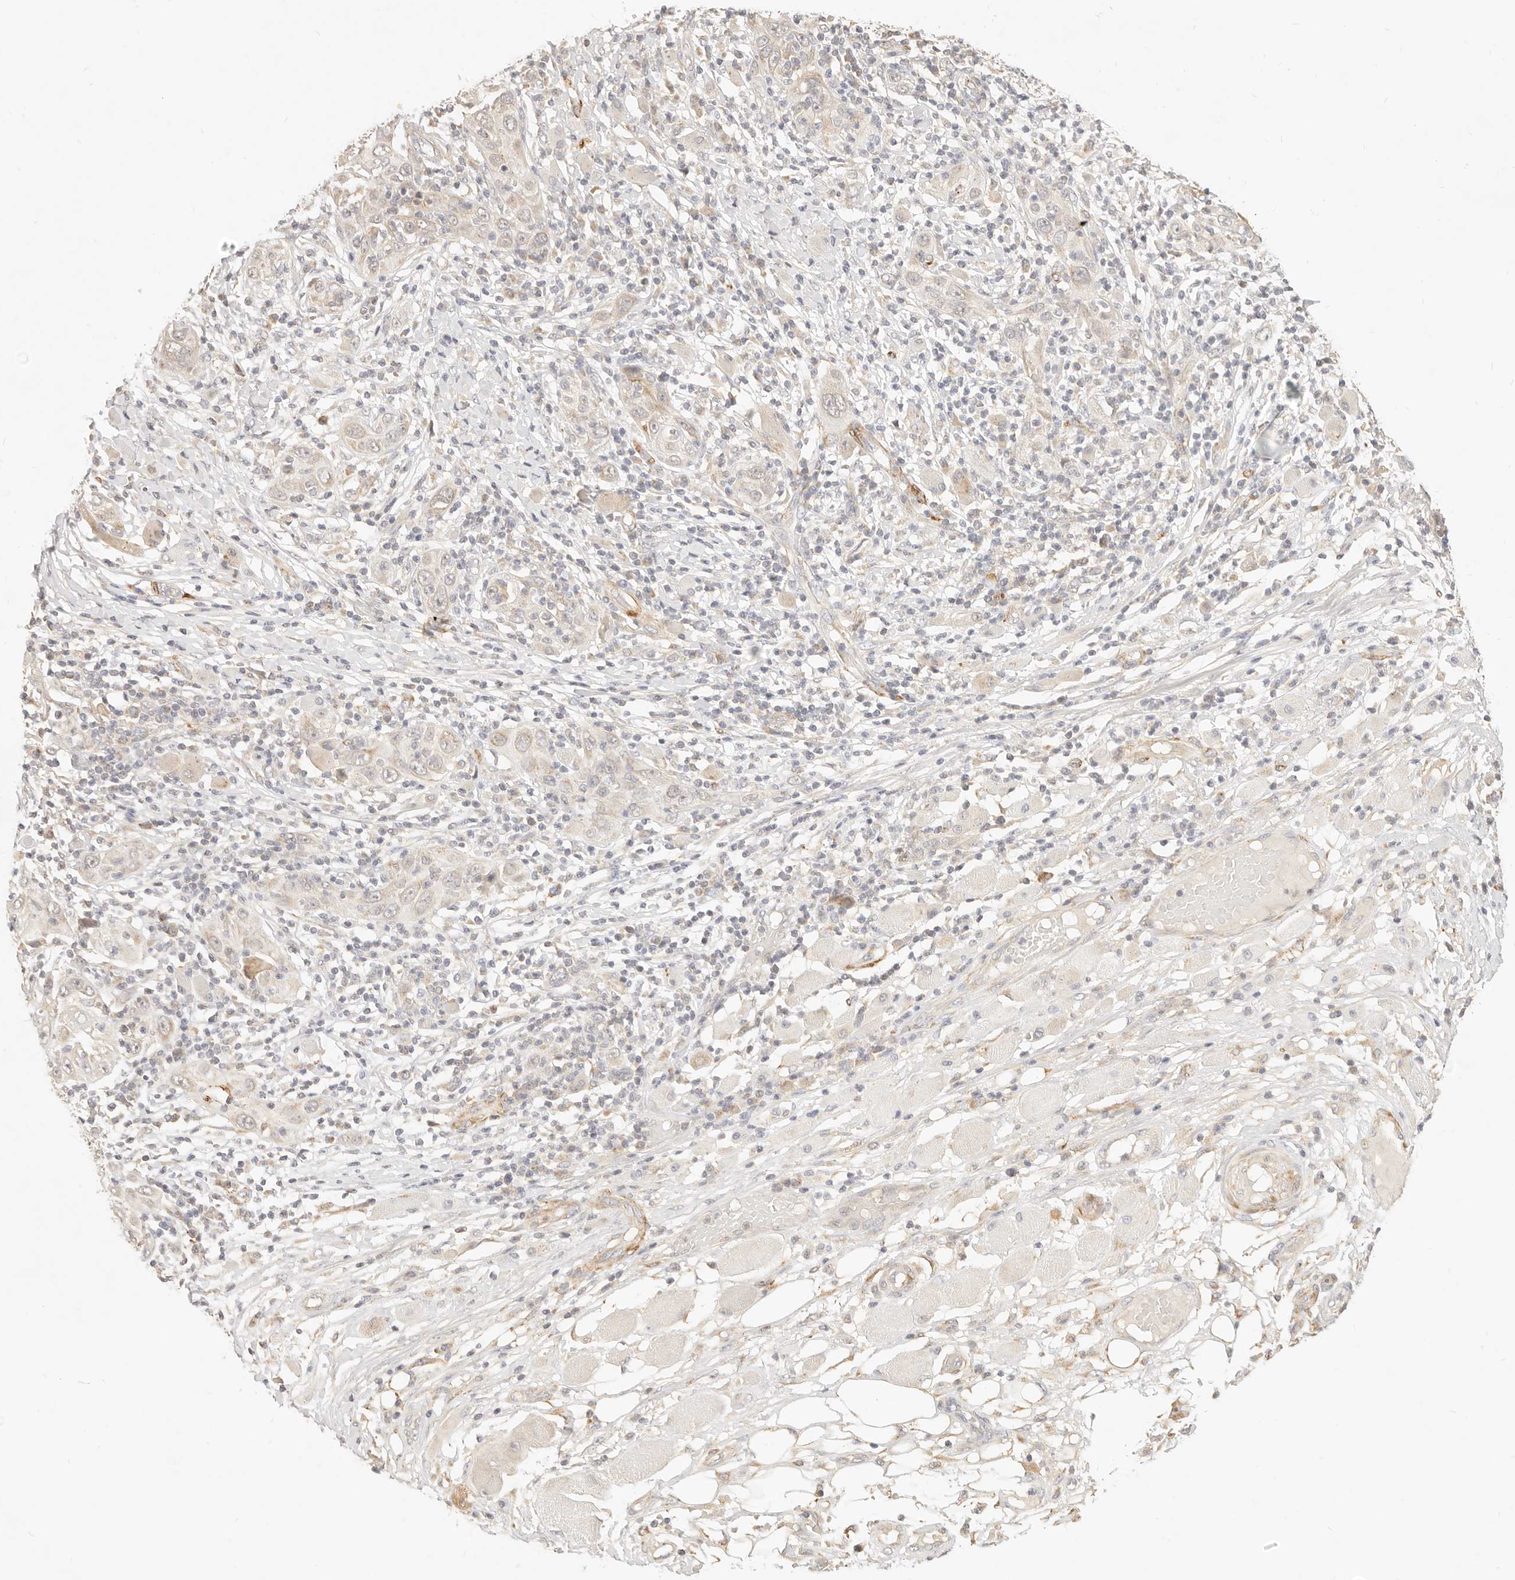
{"staining": {"intensity": "negative", "quantity": "none", "location": "none"}, "tissue": "skin cancer", "cell_type": "Tumor cells", "image_type": "cancer", "snomed": [{"axis": "morphology", "description": "Squamous cell carcinoma, NOS"}, {"axis": "topography", "description": "Skin"}], "caption": "IHC photomicrograph of human skin cancer (squamous cell carcinoma) stained for a protein (brown), which shows no positivity in tumor cells.", "gene": "RUBCNL", "patient": {"sex": "female", "age": 88}}